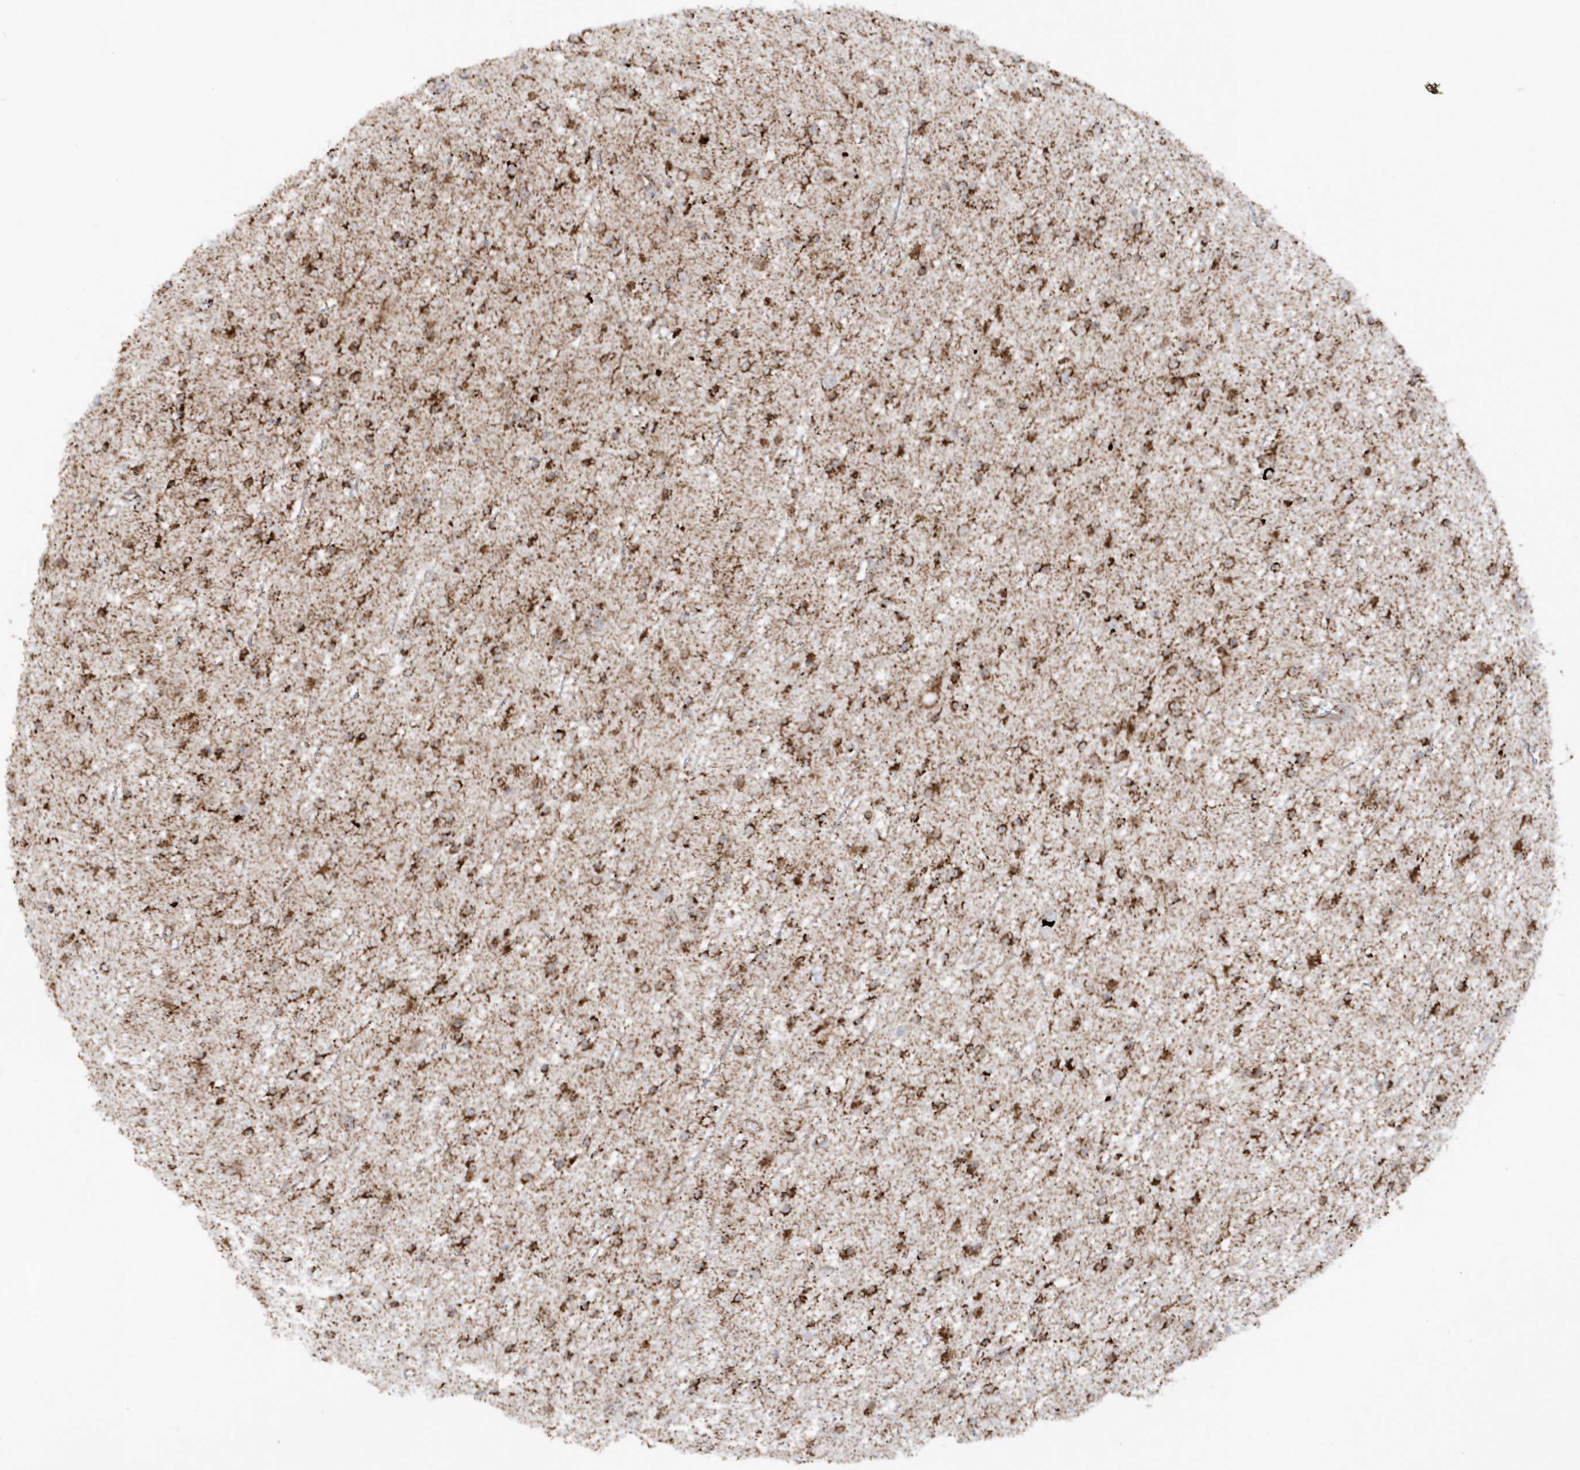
{"staining": {"intensity": "strong", "quantity": ">75%", "location": "cytoplasmic/membranous"}, "tissue": "glioma", "cell_type": "Tumor cells", "image_type": "cancer", "snomed": [{"axis": "morphology", "description": "Glioma, malignant, Low grade"}, {"axis": "topography", "description": "Cerebral cortex"}], "caption": "About >75% of tumor cells in glioma demonstrate strong cytoplasmic/membranous protein expression as visualized by brown immunohistochemical staining.", "gene": "CRY2", "patient": {"sex": "female", "age": 39}}